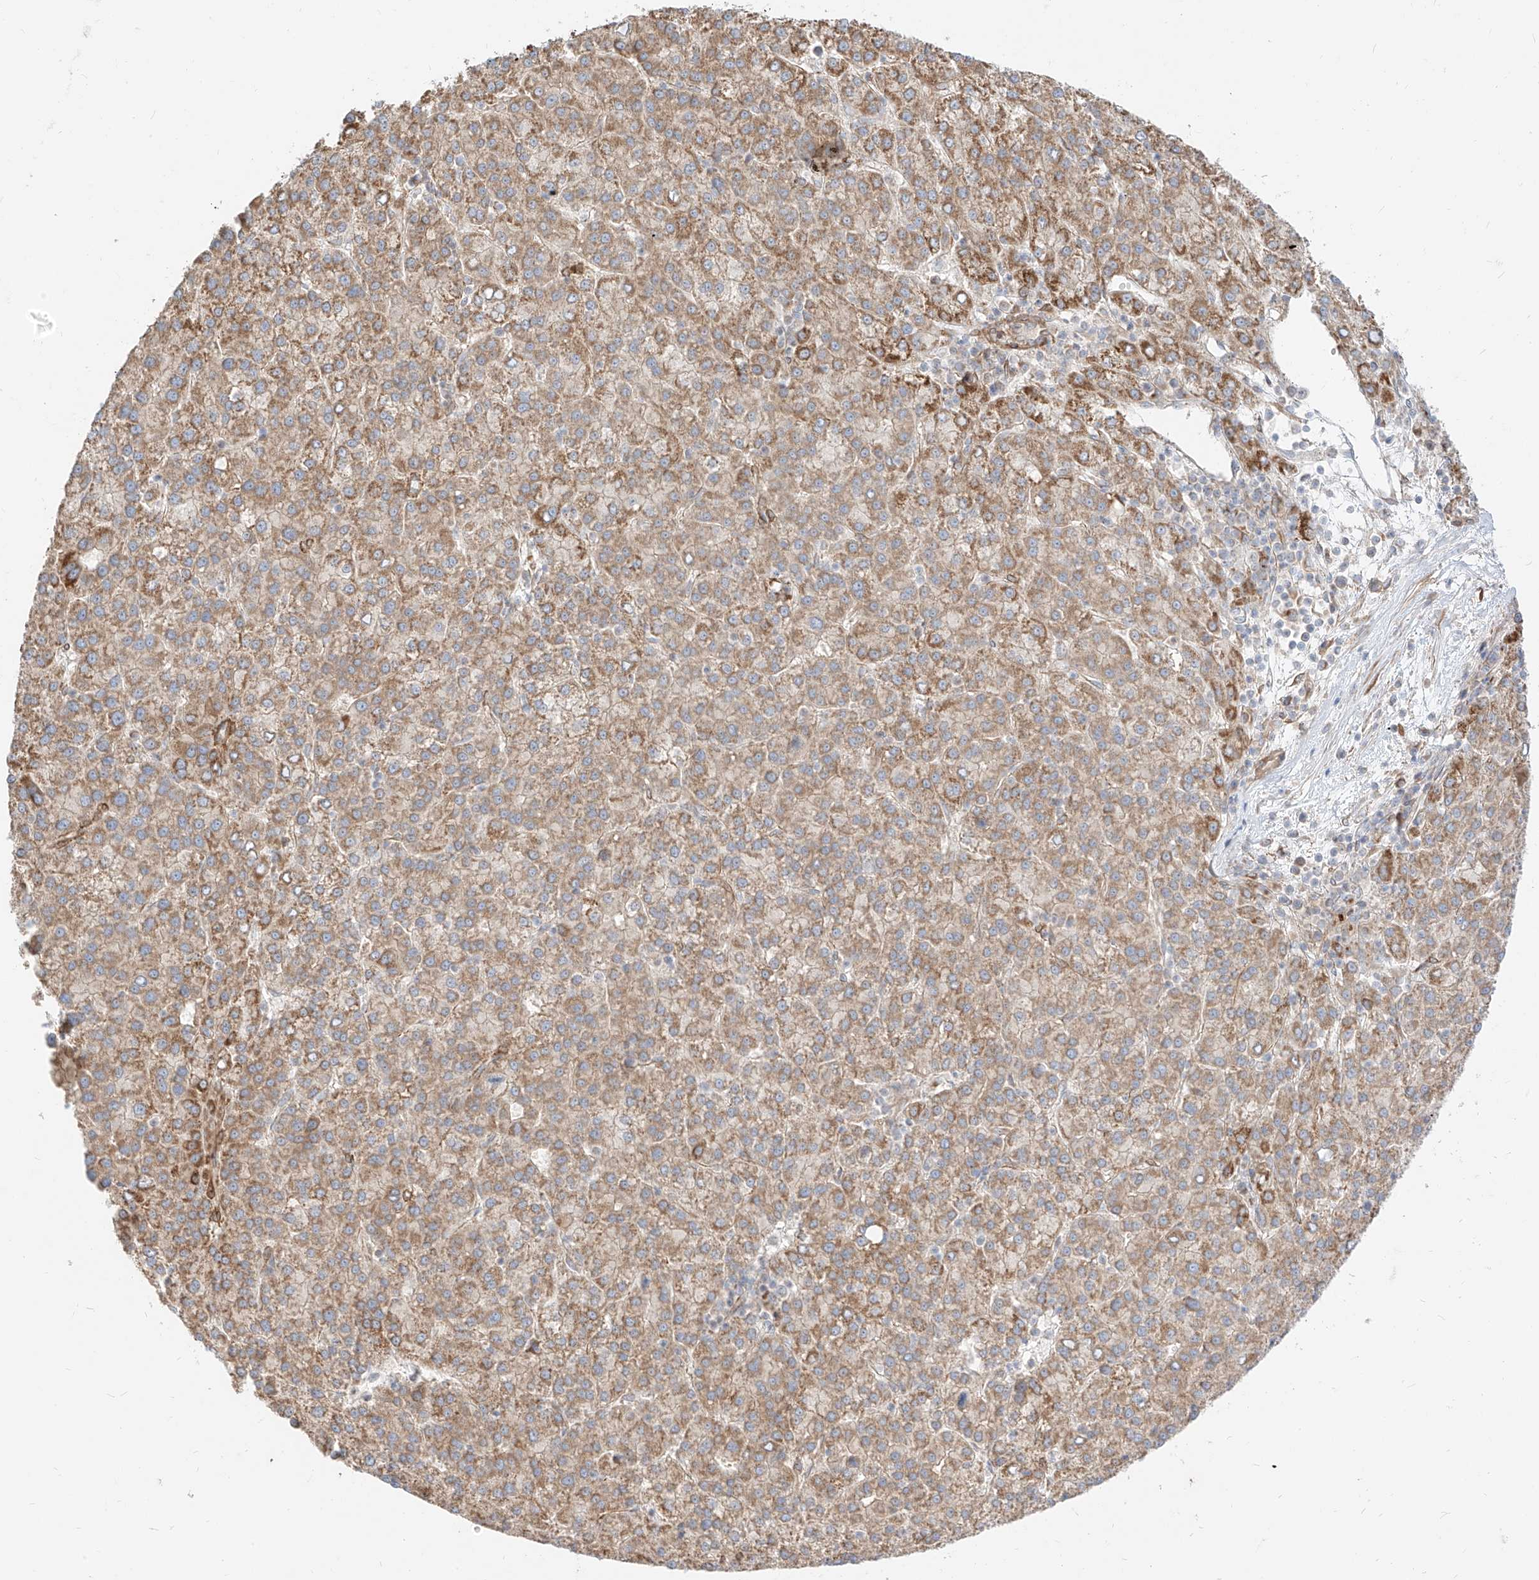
{"staining": {"intensity": "moderate", "quantity": ">75%", "location": "cytoplasmic/membranous"}, "tissue": "liver cancer", "cell_type": "Tumor cells", "image_type": "cancer", "snomed": [{"axis": "morphology", "description": "Carcinoma, Hepatocellular, NOS"}, {"axis": "topography", "description": "Liver"}], "caption": "Tumor cells show moderate cytoplasmic/membranous expression in approximately >75% of cells in liver cancer (hepatocellular carcinoma).", "gene": "PLCL1", "patient": {"sex": "female", "age": 58}}